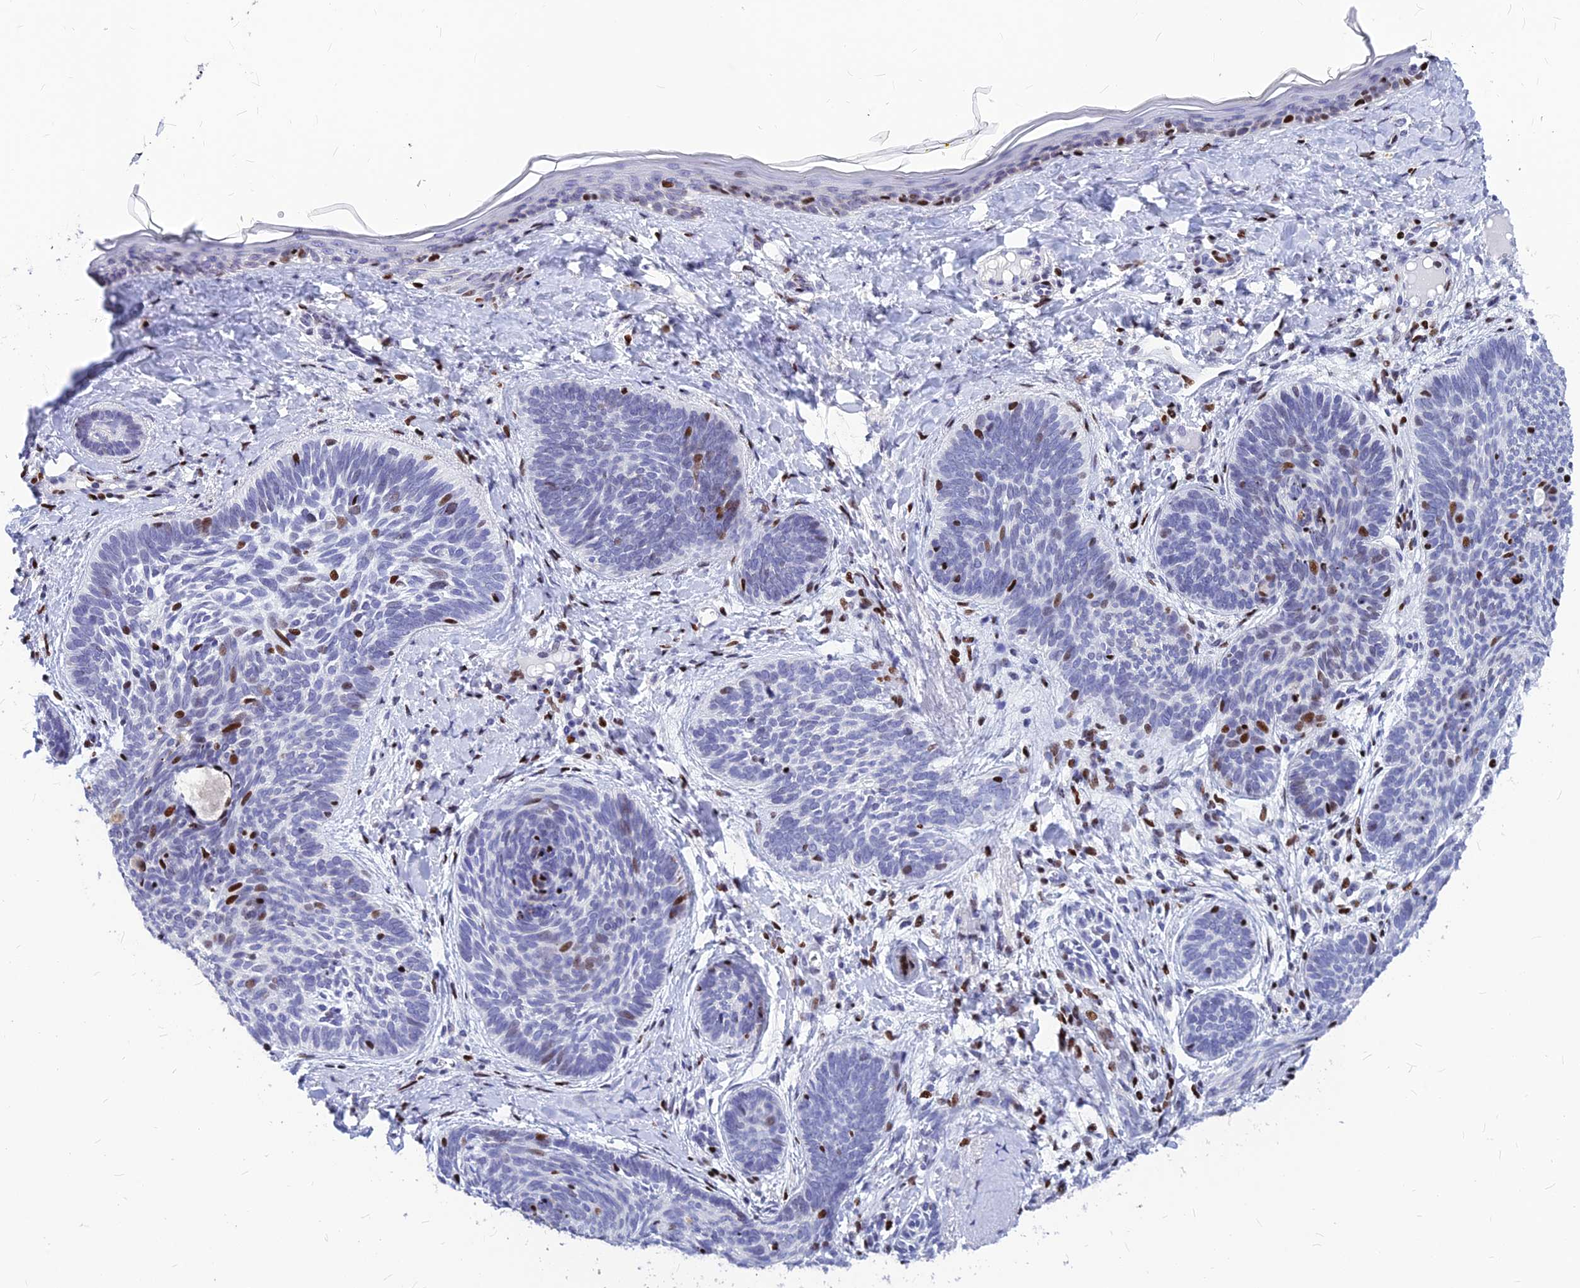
{"staining": {"intensity": "strong", "quantity": "<25%", "location": "nuclear"}, "tissue": "skin cancer", "cell_type": "Tumor cells", "image_type": "cancer", "snomed": [{"axis": "morphology", "description": "Basal cell carcinoma"}, {"axis": "topography", "description": "Skin"}], "caption": "A brown stain highlights strong nuclear staining of a protein in human skin basal cell carcinoma tumor cells.", "gene": "PRPS1", "patient": {"sex": "female", "age": 81}}